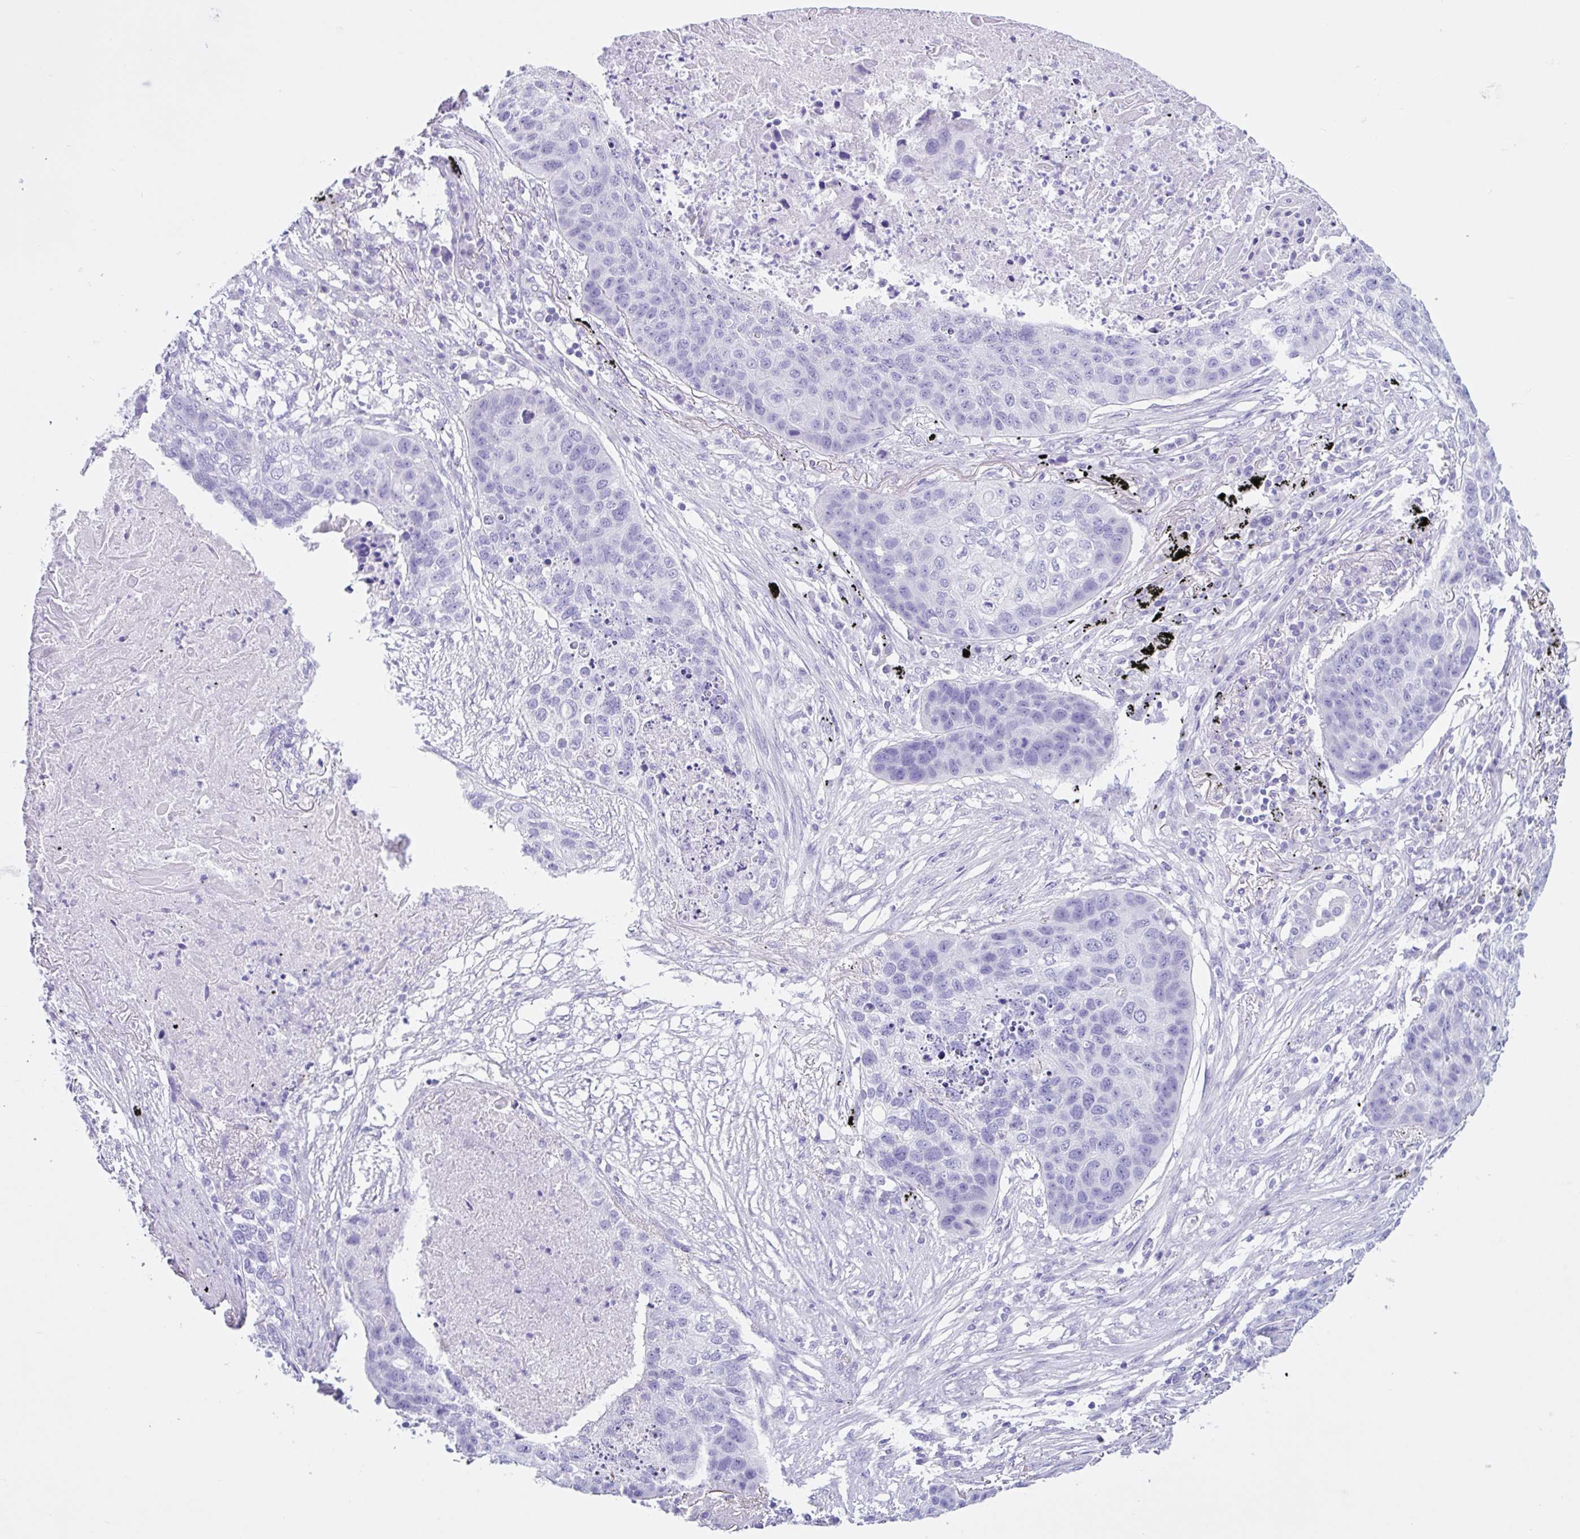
{"staining": {"intensity": "negative", "quantity": "none", "location": "none"}, "tissue": "lung cancer", "cell_type": "Tumor cells", "image_type": "cancer", "snomed": [{"axis": "morphology", "description": "Squamous cell carcinoma, NOS"}, {"axis": "topography", "description": "Lung"}], "caption": "A high-resolution image shows IHC staining of lung cancer, which exhibits no significant positivity in tumor cells. The staining was performed using DAB to visualize the protein expression in brown, while the nuclei were stained in blue with hematoxylin (Magnification: 20x).", "gene": "CYP19A1", "patient": {"sex": "female", "age": 63}}